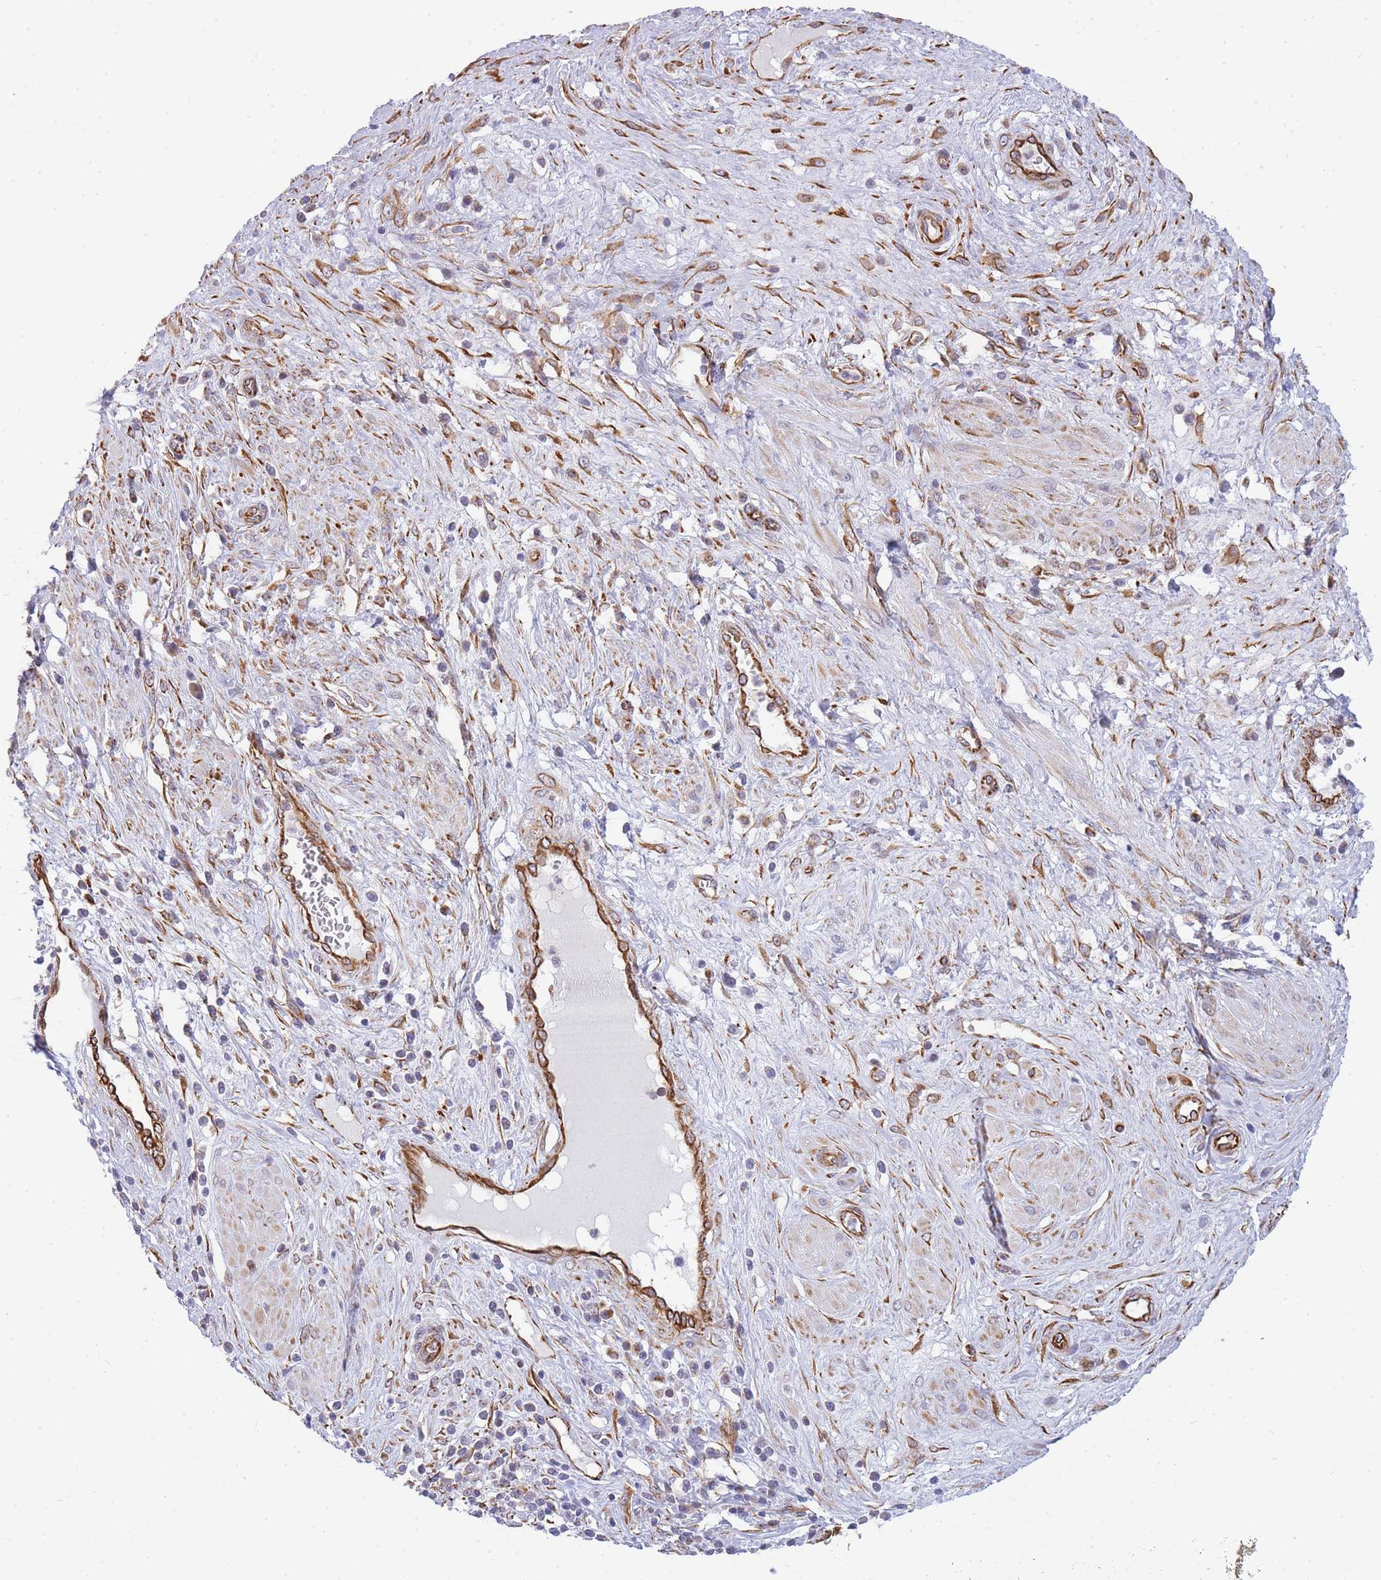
{"staining": {"intensity": "negative", "quantity": "none", "location": "none"}, "tissue": "cervical cancer", "cell_type": "Tumor cells", "image_type": "cancer", "snomed": [{"axis": "morphology", "description": "Squamous cell carcinoma, NOS"}, {"axis": "topography", "description": "Cervix"}], "caption": "IHC micrograph of cervical squamous cell carcinoma stained for a protein (brown), which exhibits no positivity in tumor cells.", "gene": "ECPAS", "patient": {"sex": "female", "age": 36}}